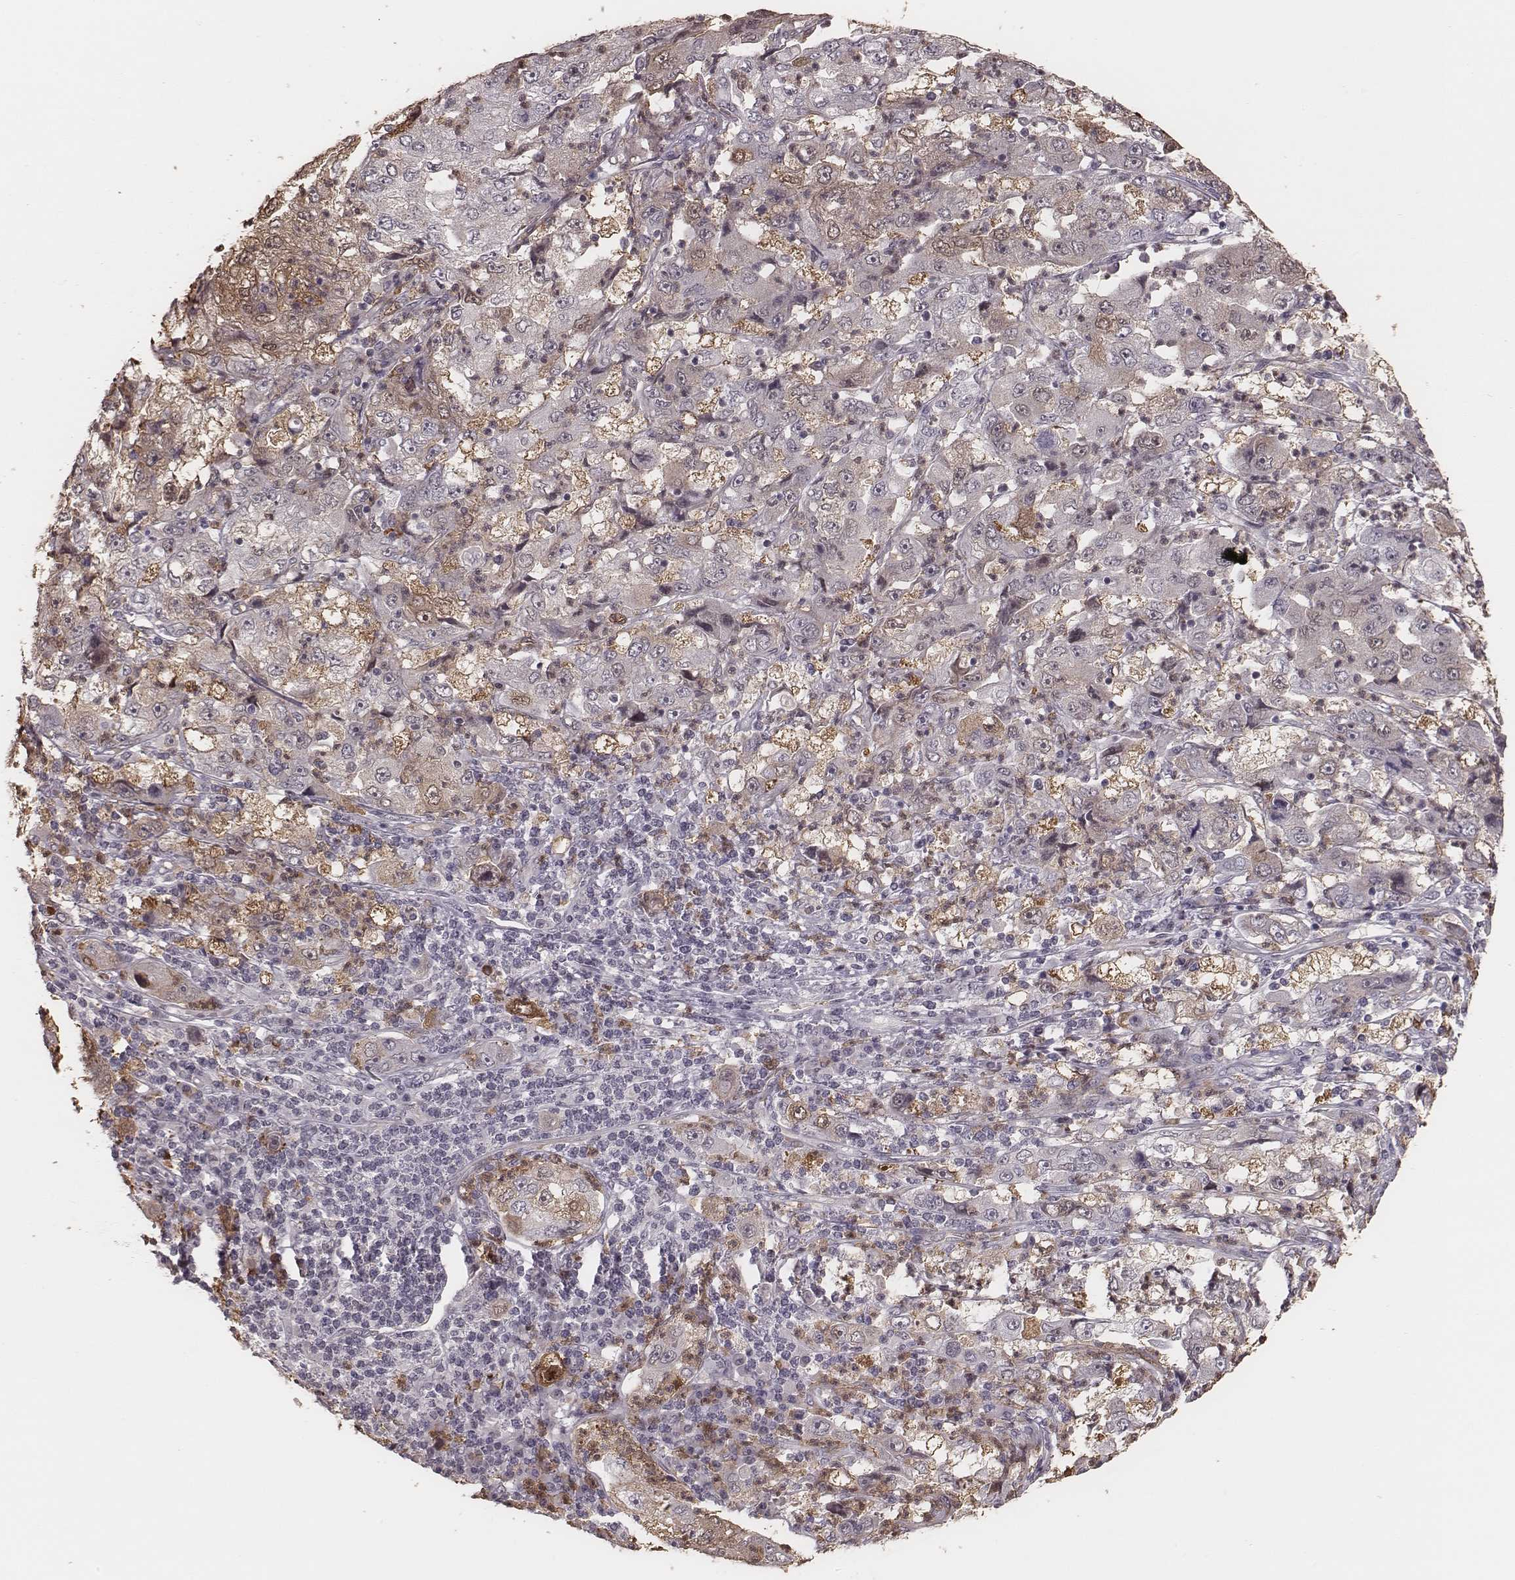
{"staining": {"intensity": "moderate", "quantity": "<25%", "location": "cytoplasmic/membranous"}, "tissue": "cervical cancer", "cell_type": "Tumor cells", "image_type": "cancer", "snomed": [{"axis": "morphology", "description": "Squamous cell carcinoma, NOS"}, {"axis": "topography", "description": "Cervix"}], "caption": "A brown stain shows moderate cytoplasmic/membranous positivity of a protein in human cervical cancer (squamous cell carcinoma) tumor cells. (brown staining indicates protein expression, while blue staining denotes nuclei).", "gene": "KITLG", "patient": {"sex": "female", "age": 36}}